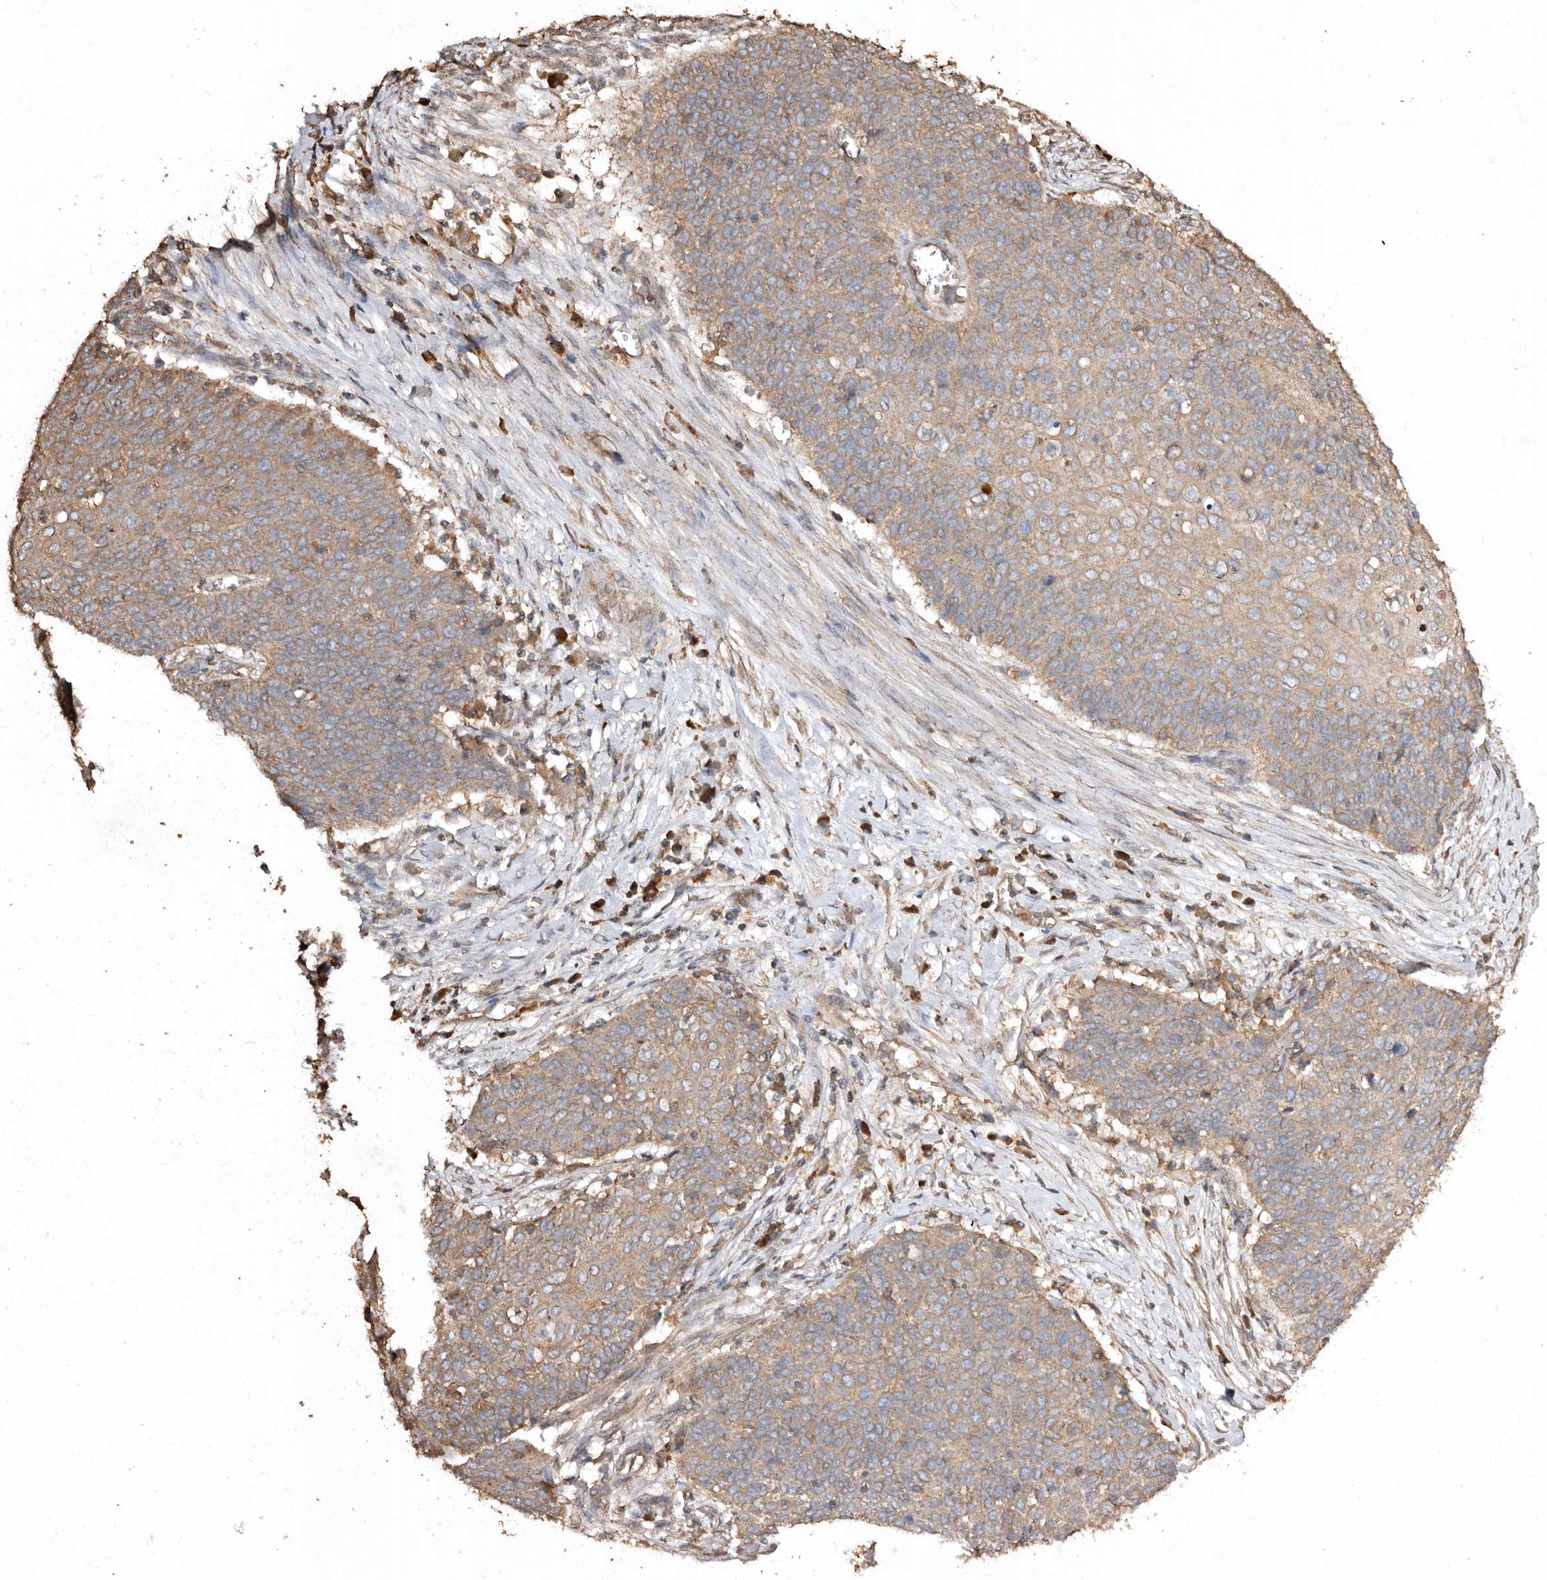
{"staining": {"intensity": "weak", "quantity": "25%-75%", "location": "cytoplasmic/membranous"}, "tissue": "cervical cancer", "cell_type": "Tumor cells", "image_type": "cancer", "snomed": [{"axis": "morphology", "description": "Squamous cell carcinoma, NOS"}, {"axis": "topography", "description": "Cervix"}], "caption": "Approximately 25%-75% of tumor cells in cervical squamous cell carcinoma show weak cytoplasmic/membranous protein staining as visualized by brown immunohistochemical staining.", "gene": "FARS2", "patient": {"sex": "female", "age": 39}}